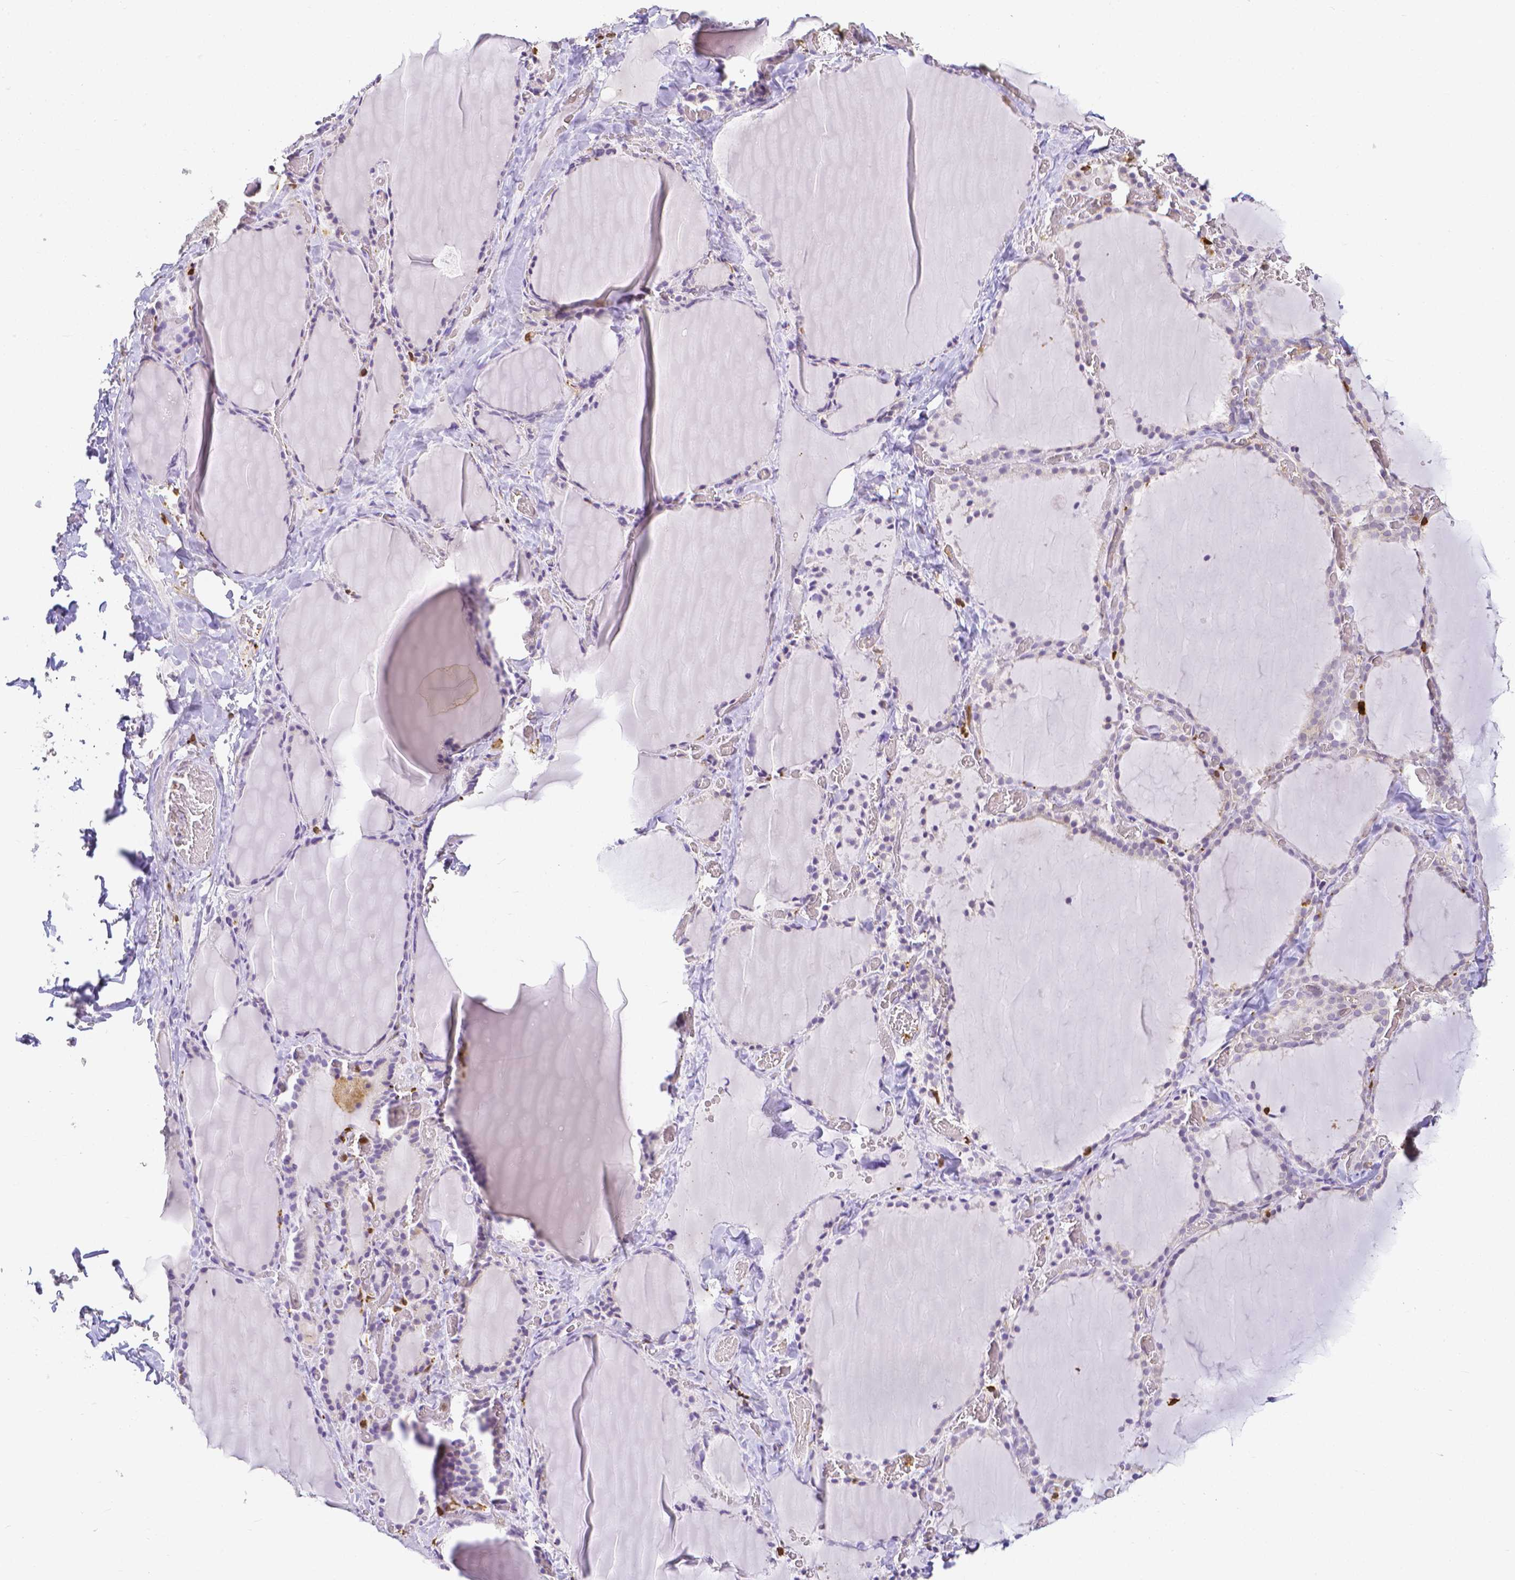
{"staining": {"intensity": "negative", "quantity": "none", "location": "none"}, "tissue": "thyroid gland", "cell_type": "Glandular cells", "image_type": "normal", "snomed": [{"axis": "morphology", "description": "Normal tissue, NOS"}, {"axis": "topography", "description": "Thyroid gland"}], "caption": "Unremarkable thyroid gland was stained to show a protein in brown. There is no significant expression in glandular cells. (DAB immunohistochemistry (IHC) visualized using brightfield microscopy, high magnification).", "gene": "COTL1", "patient": {"sex": "female", "age": 22}}